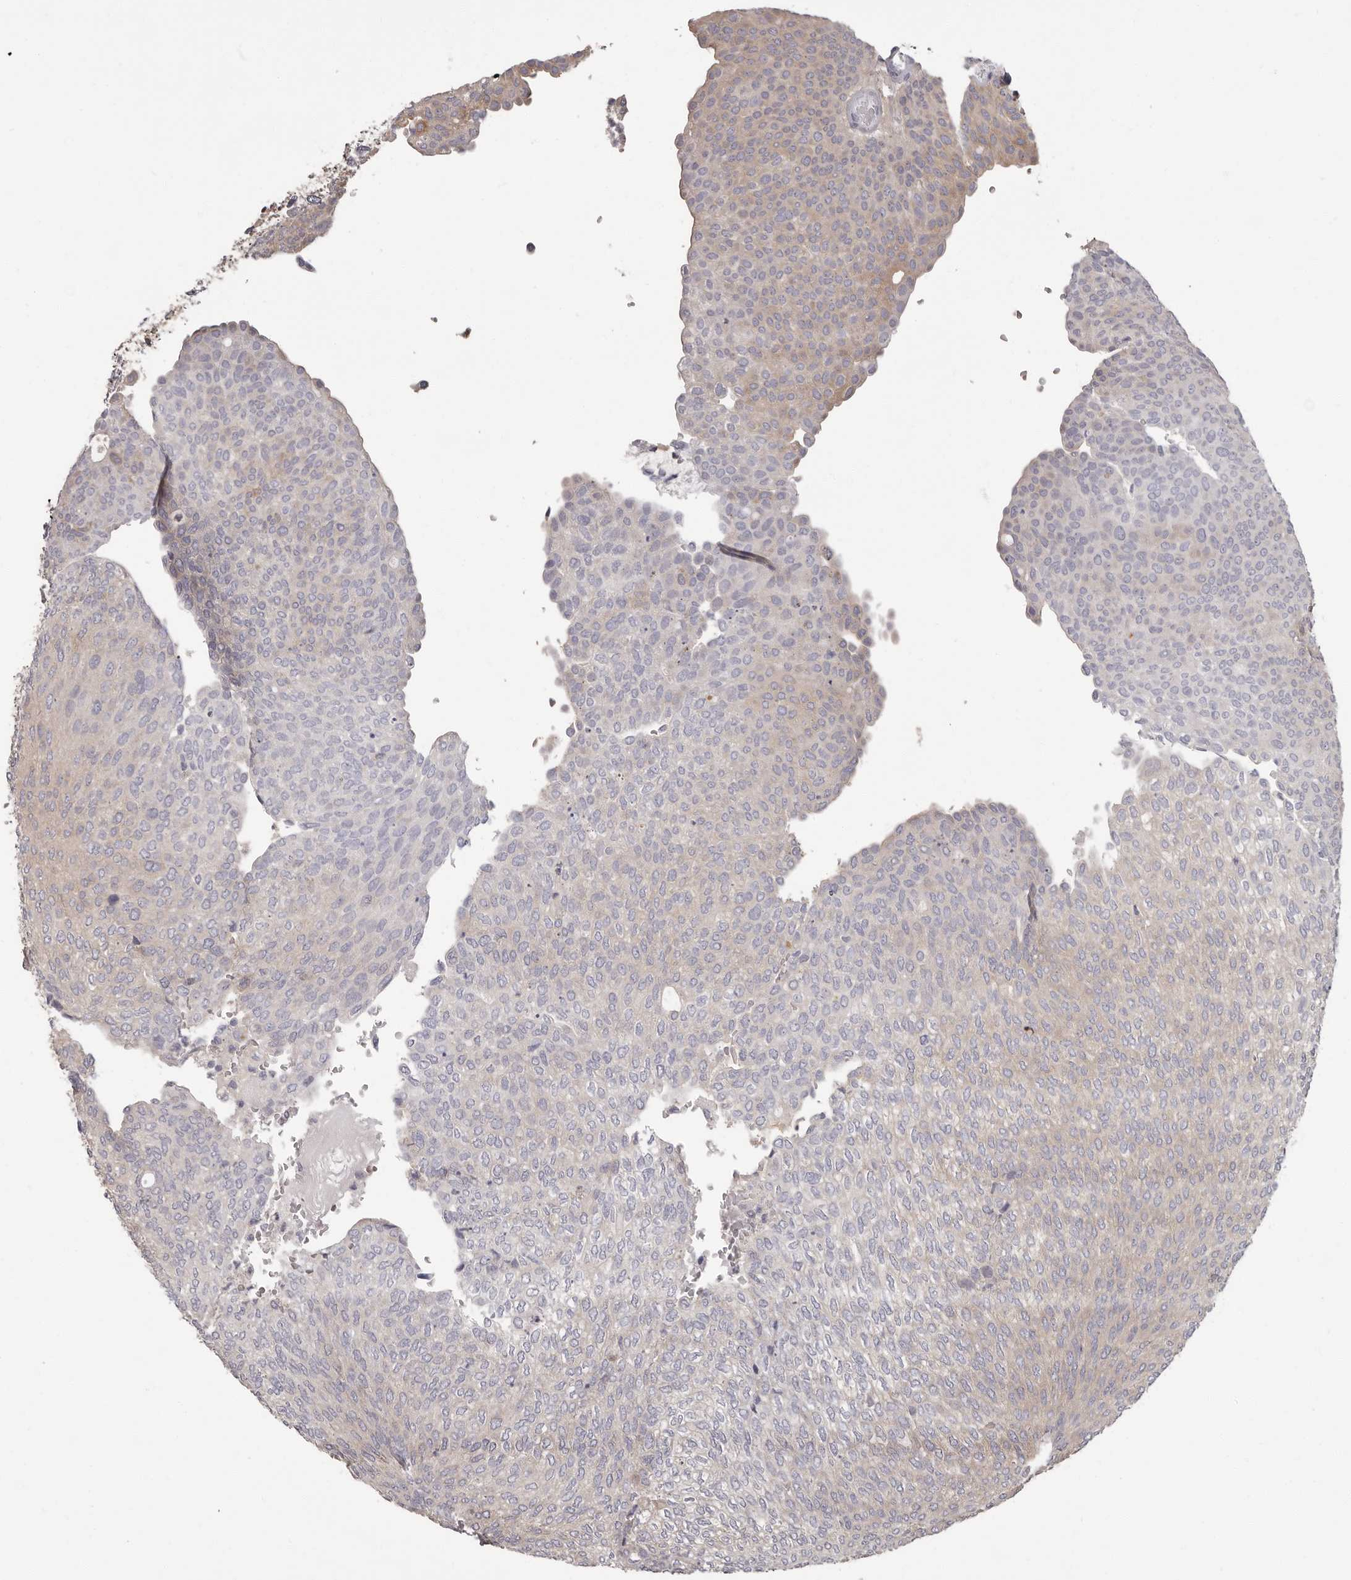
{"staining": {"intensity": "weak", "quantity": "25%-75%", "location": "cytoplasmic/membranous"}, "tissue": "urothelial cancer", "cell_type": "Tumor cells", "image_type": "cancer", "snomed": [{"axis": "morphology", "description": "Urothelial carcinoma, Low grade"}, {"axis": "topography", "description": "Urinary bladder"}], "caption": "The histopathology image demonstrates staining of urothelial cancer, revealing weak cytoplasmic/membranous protein expression (brown color) within tumor cells. (DAB IHC with brightfield microscopy, high magnification).", "gene": "APEH", "patient": {"sex": "female", "age": 79}}